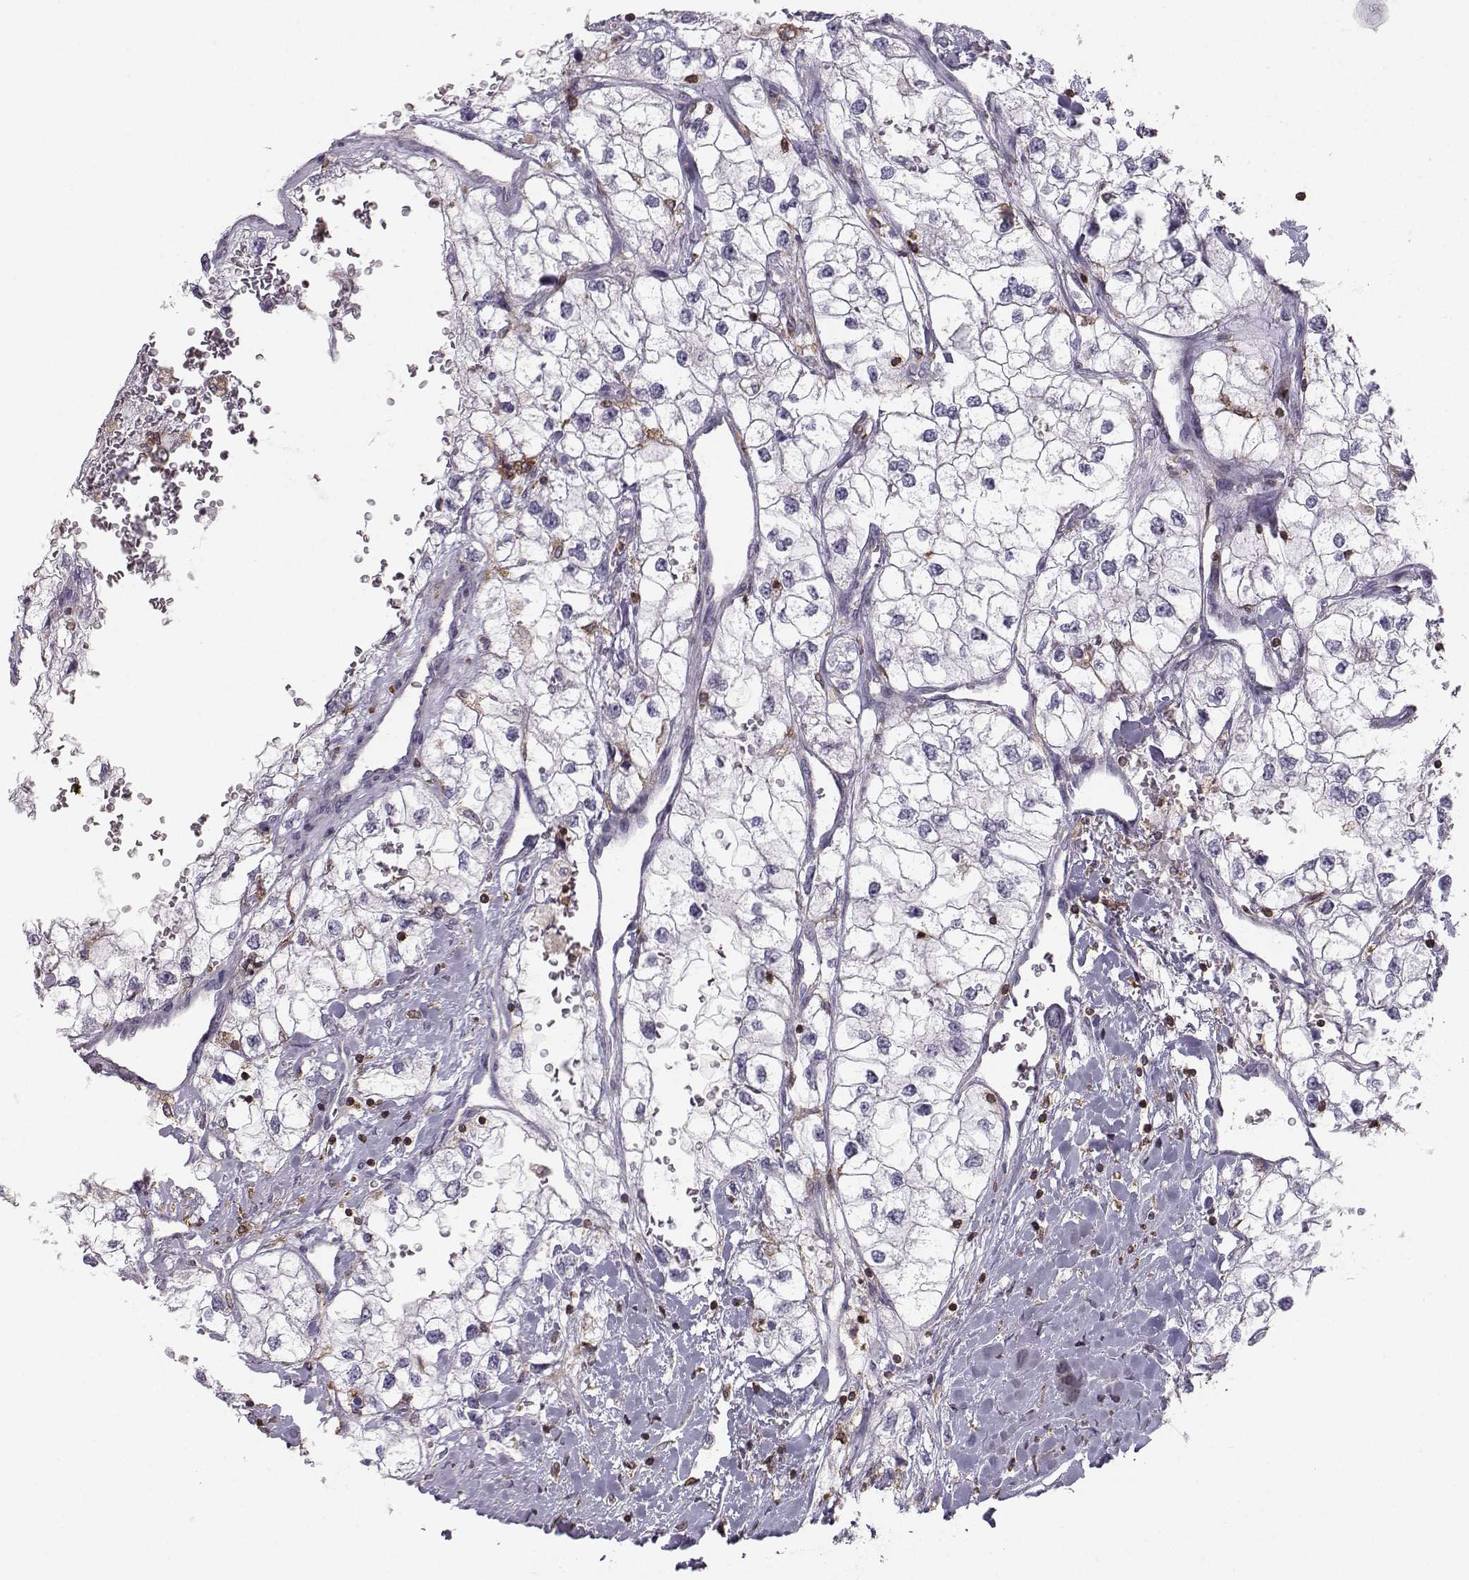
{"staining": {"intensity": "negative", "quantity": "none", "location": "none"}, "tissue": "renal cancer", "cell_type": "Tumor cells", "image_type": "cancer", "snomed": [{"axis": "morphology", "description": "Adenocarcinoma, NOS"}, {"axis": "topography", "description": "Kidney"}], "caption": "Tumor cells show no significant positivity in adenocarcinoma (renal). The staining is performed using DAB (3,3'-diaminobenzidine) brown chromogen with nuclei counter-stained in using hematoxylin.", "gene": "ZBTB32", "patient": {"sex": "male", "age": 59}}